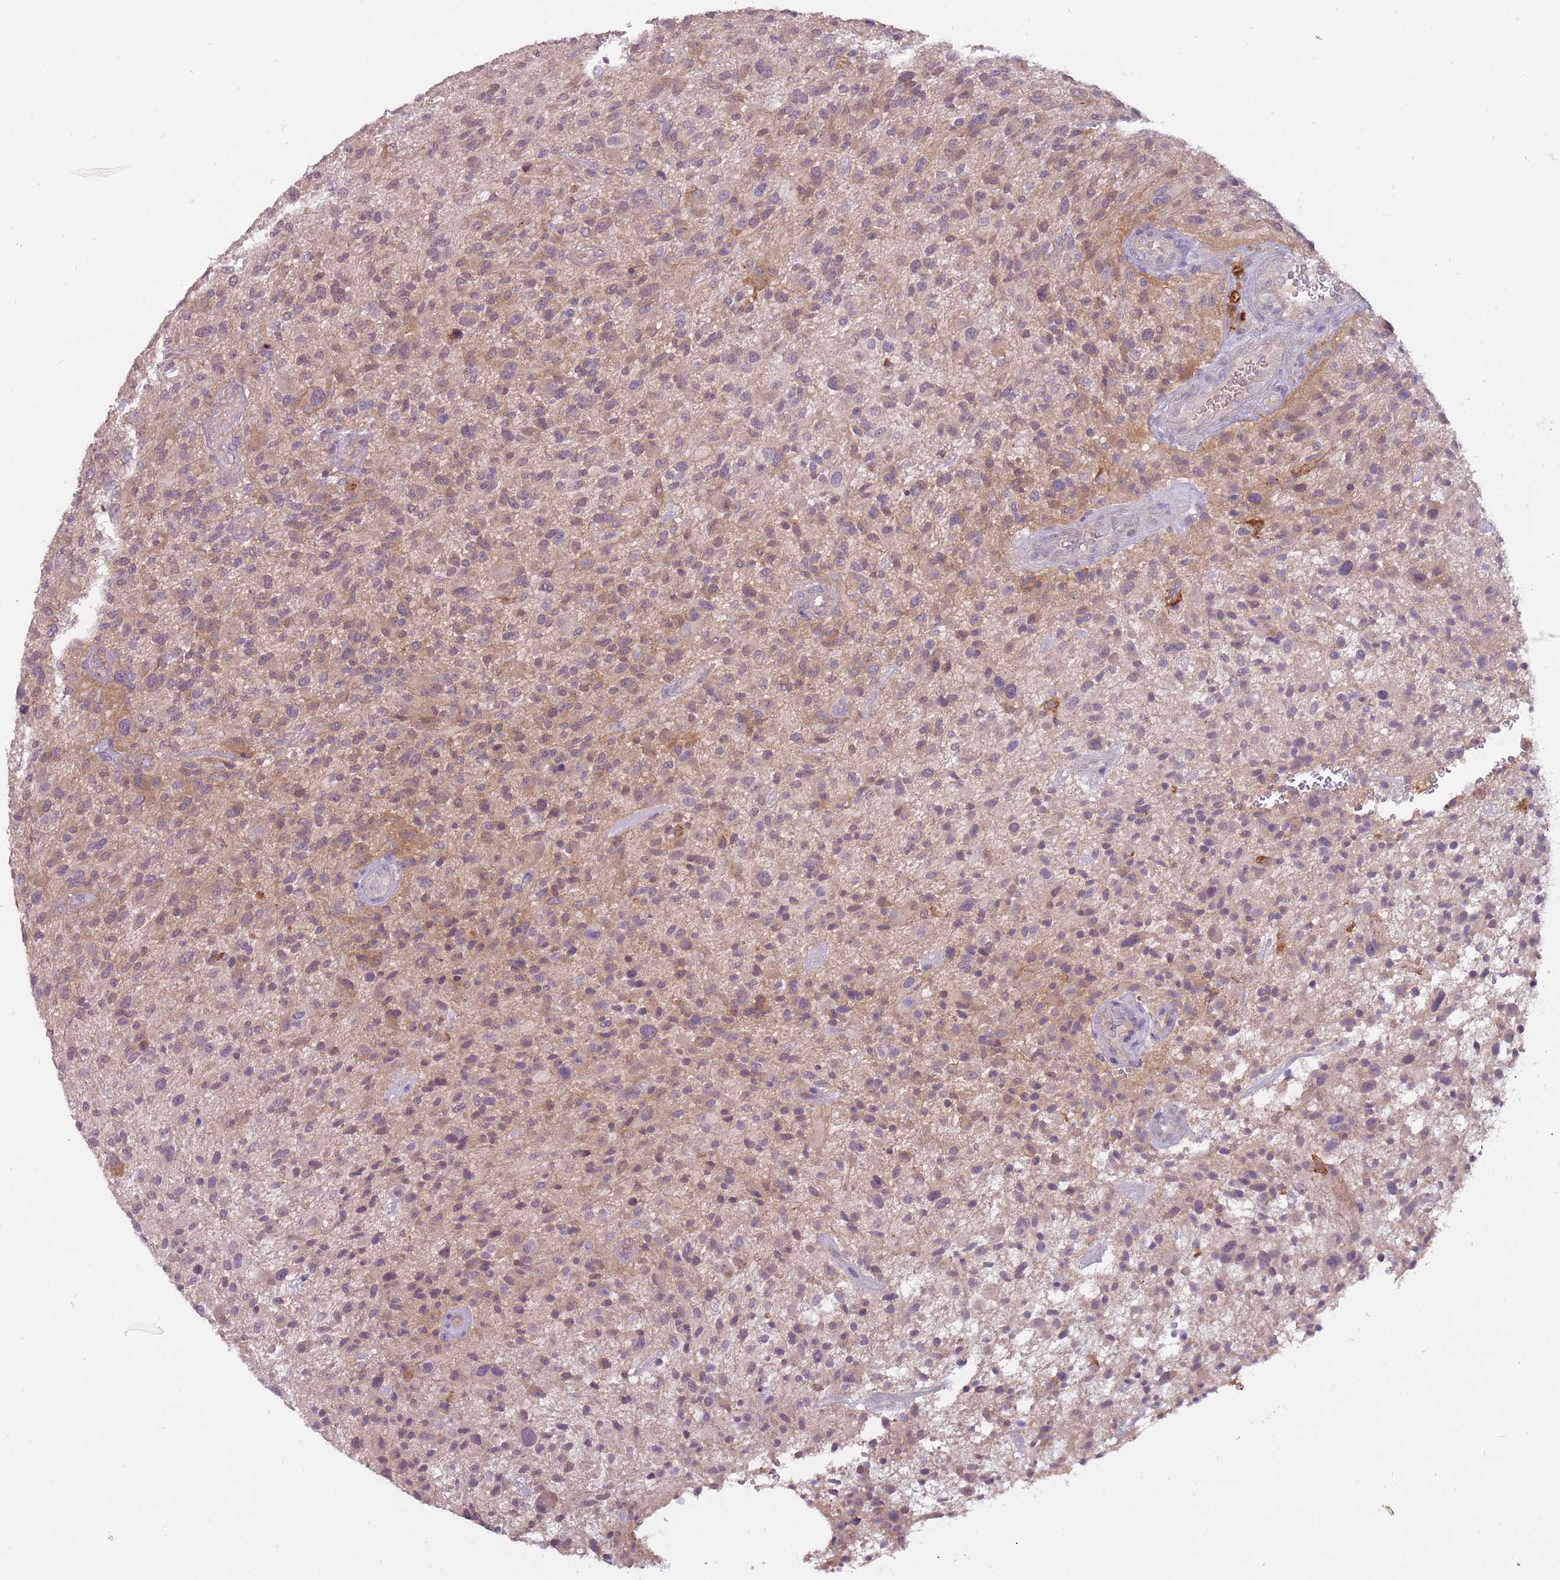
{"staining": {"intensity": "weak", "quantity": "25%-75%", "location": "cytoplasmic/membranous"}, "tissue": "glioma", "cell_type": "Tumor cells", "image_type": "cancer", "snomed": [{"axis": "morphology", "description": "Glioma, malignant, High grade"}, {"axis": "topography", "description": "Brain"}], "caption": "Immunohistochemical staining of human glioma exhibits weak cytoplasmic/membranous protein staining in approximately 25%-75% of tumor cells.", "gene": "LRATD2", "patient": {"sex": "male", "age": 47}}